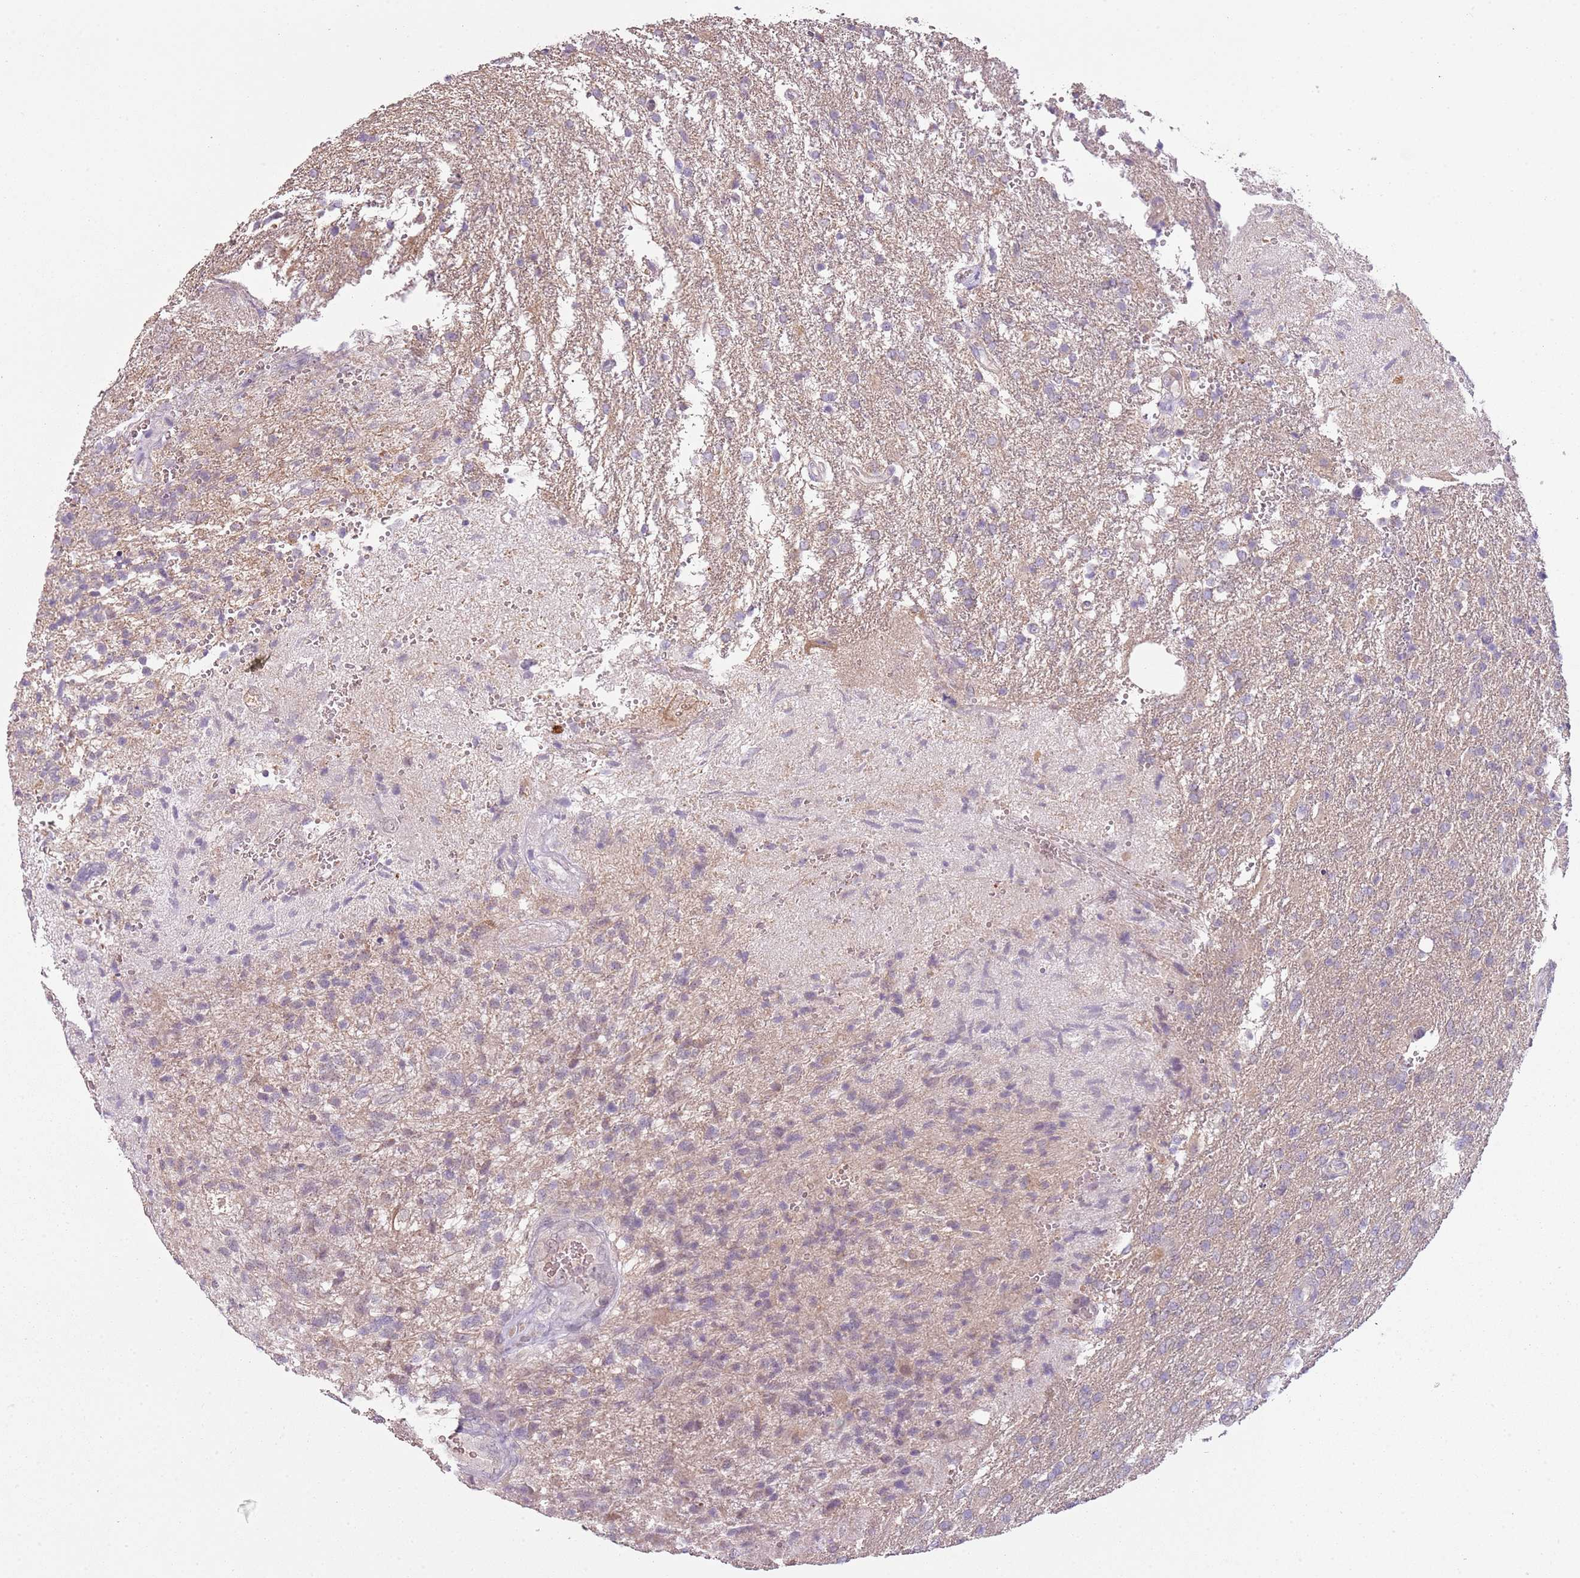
{"staining": {"intensity": "negative", "quantity": "none", "location": "none"}, "tissue": "glioma", "cell_type": "Tumor cells", "image_type": "cancer", "snomed": [{"axis": "morphology", "description": "Glioma, malignant, High grade"}, {"axis": "topography", "description": "Brain"}], "caption": "Tumor cells are negative for brown protein staining in glioma.", "gene": "TEKT4", "patient": {"sex": "male", "age": 56}}